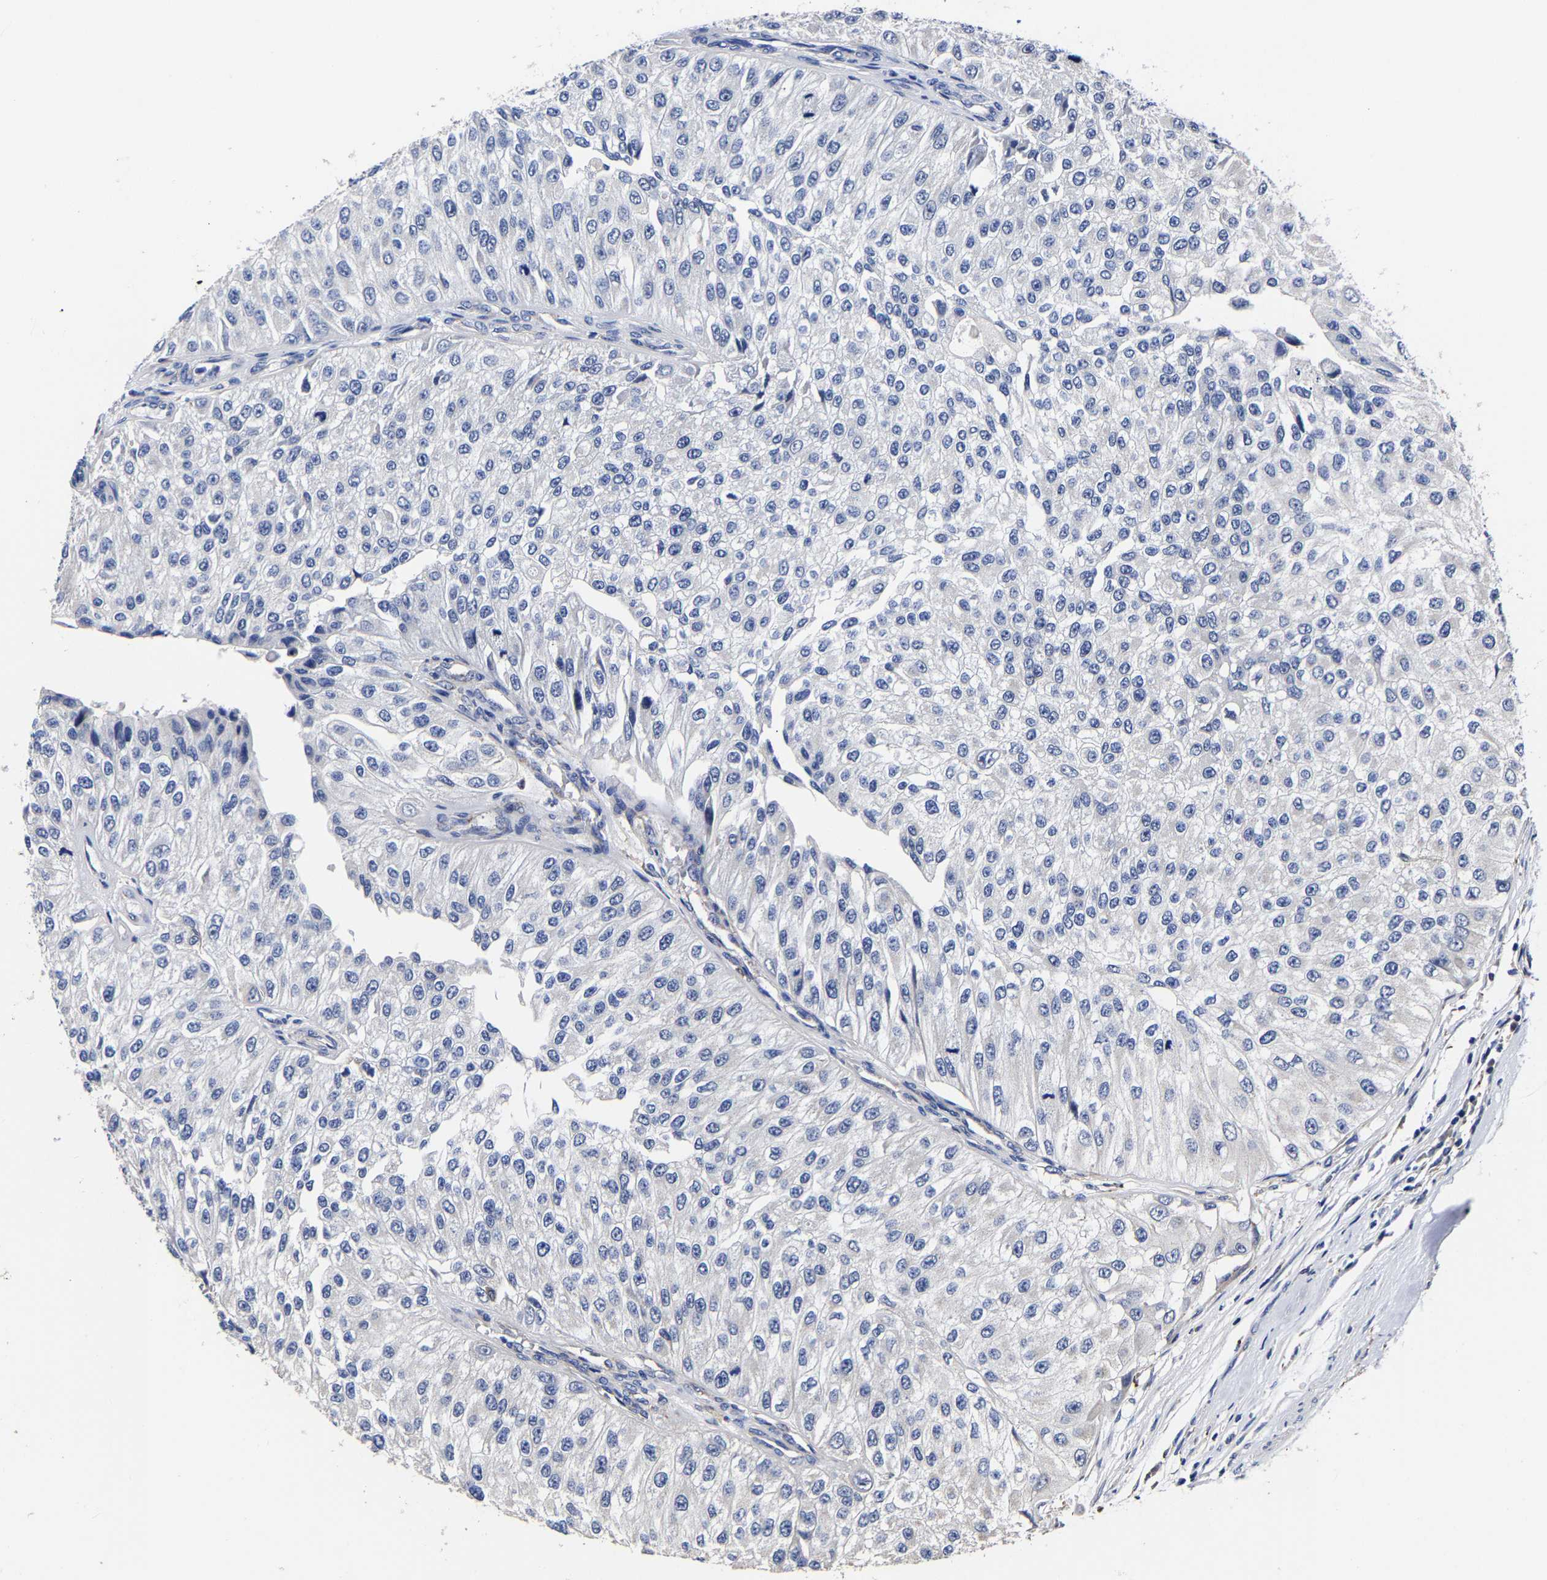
{"staining": {"intensity": "negative", "quantity": "none", "location": "none"}, "tissue": "urothelial cancer", "cell_type": "Tumor cells", "image_type": "cancer", "snomed": [{"axis": "morphology", "description": "Urothelial carcinoma, High grade"}, {"axis": "topography", "description": "Kidney"}, {"axis": "topography", "description": "Urinary bladder"}], "caption": "There is no significant expression in tumor cells of urothelial cancer.", "gene": "AASS", "patient": {"sex": "male", "age": 77}}